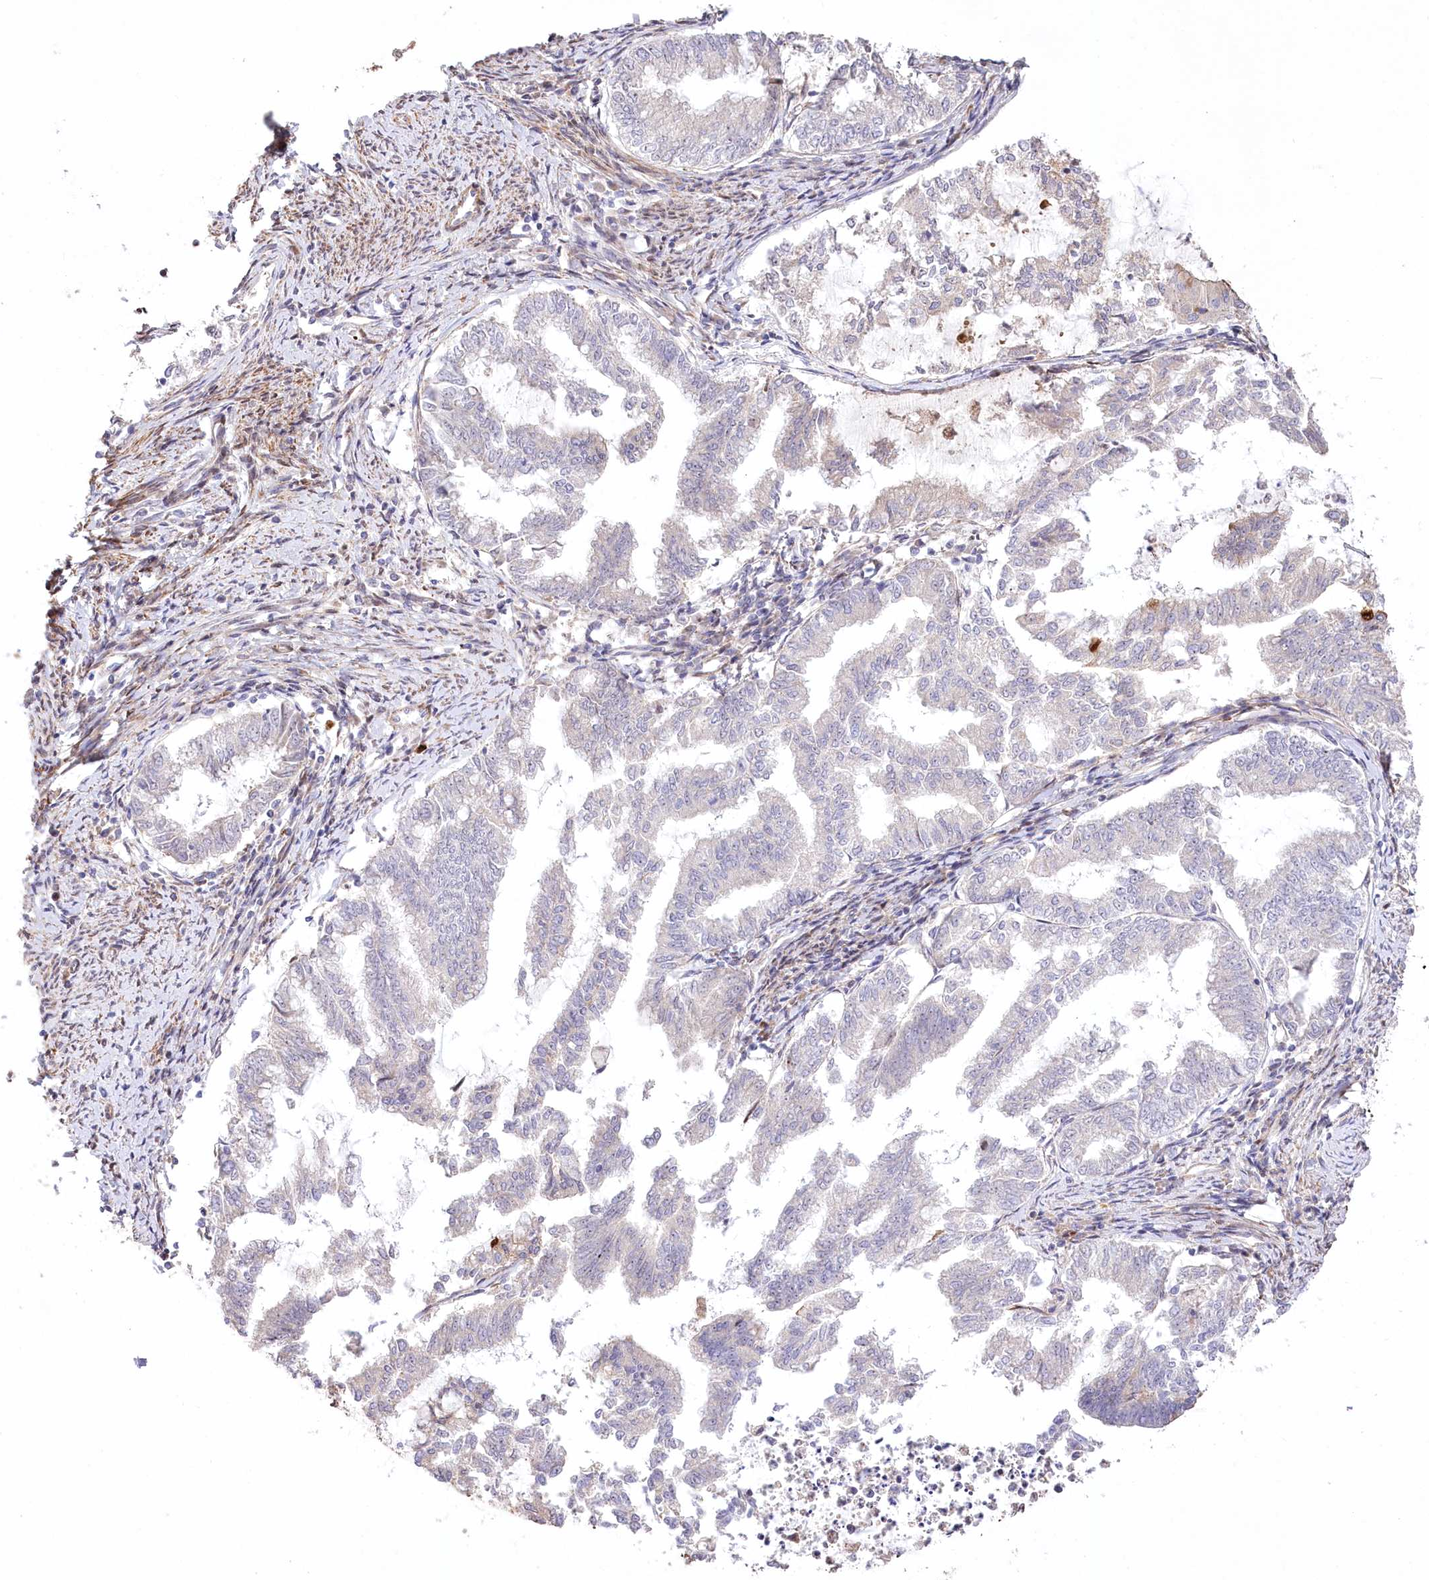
{"staining": {"intensity": "negative", "quantity": "none", "location": "none"}, "tissue": "endometrial cancer", "cell_type": "Tumor cells", "image_type": "cancer", "snomed": [{"axis": "morphology", "description": "Adenocarcinoma, NOS"}, {"axis": "topography", "description": "Endometrium"}], "caption": "Immunohistochemistry (IHC) image of neoplastic tissue: human endometrial cancer (adenocarcinoma) stained with DAB (3,3'-diaminobenzidine) shows no significant protein expression in tumor cells.", "gene": "RNF24", "patient": {"sex": "female", "age": 79}}